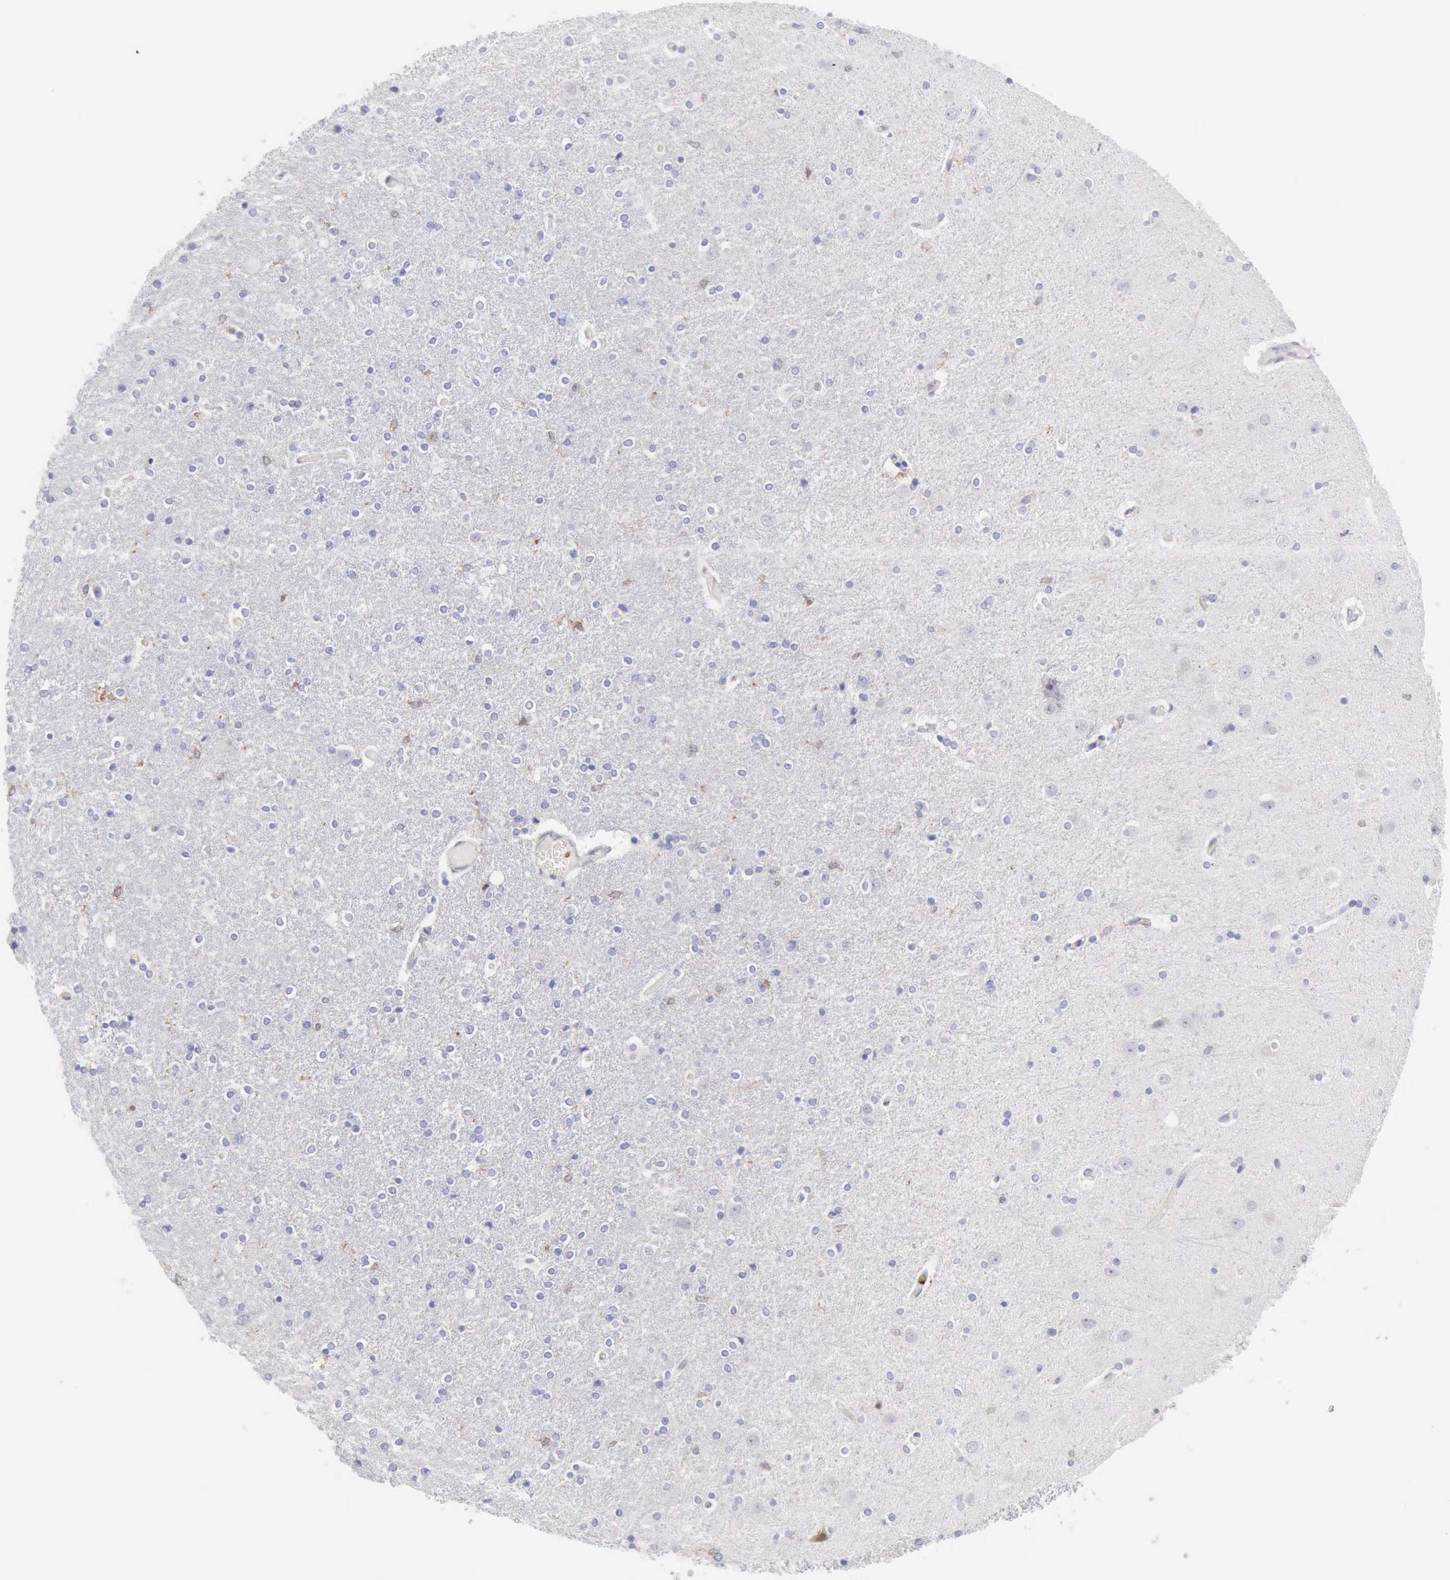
{"staining": {"intensity": "weak", "quantity": "<25%", "location": "cytoplasmic/membranous"}, "tissue": "caudate", "cell_type": "Glial cells", "image_type": "normal", "snomed": [{"axis": "morphology", "description": "Normal tissue, NOS"}, {"axis": "topography", "description": "Lateral ventricle wall"}], "caption": "Caudate stained for a protein using immunohistochemistry reveals no positivity glial cells.", "gene": "SASH3", "patient": {"sex": "female", "age": 54}}